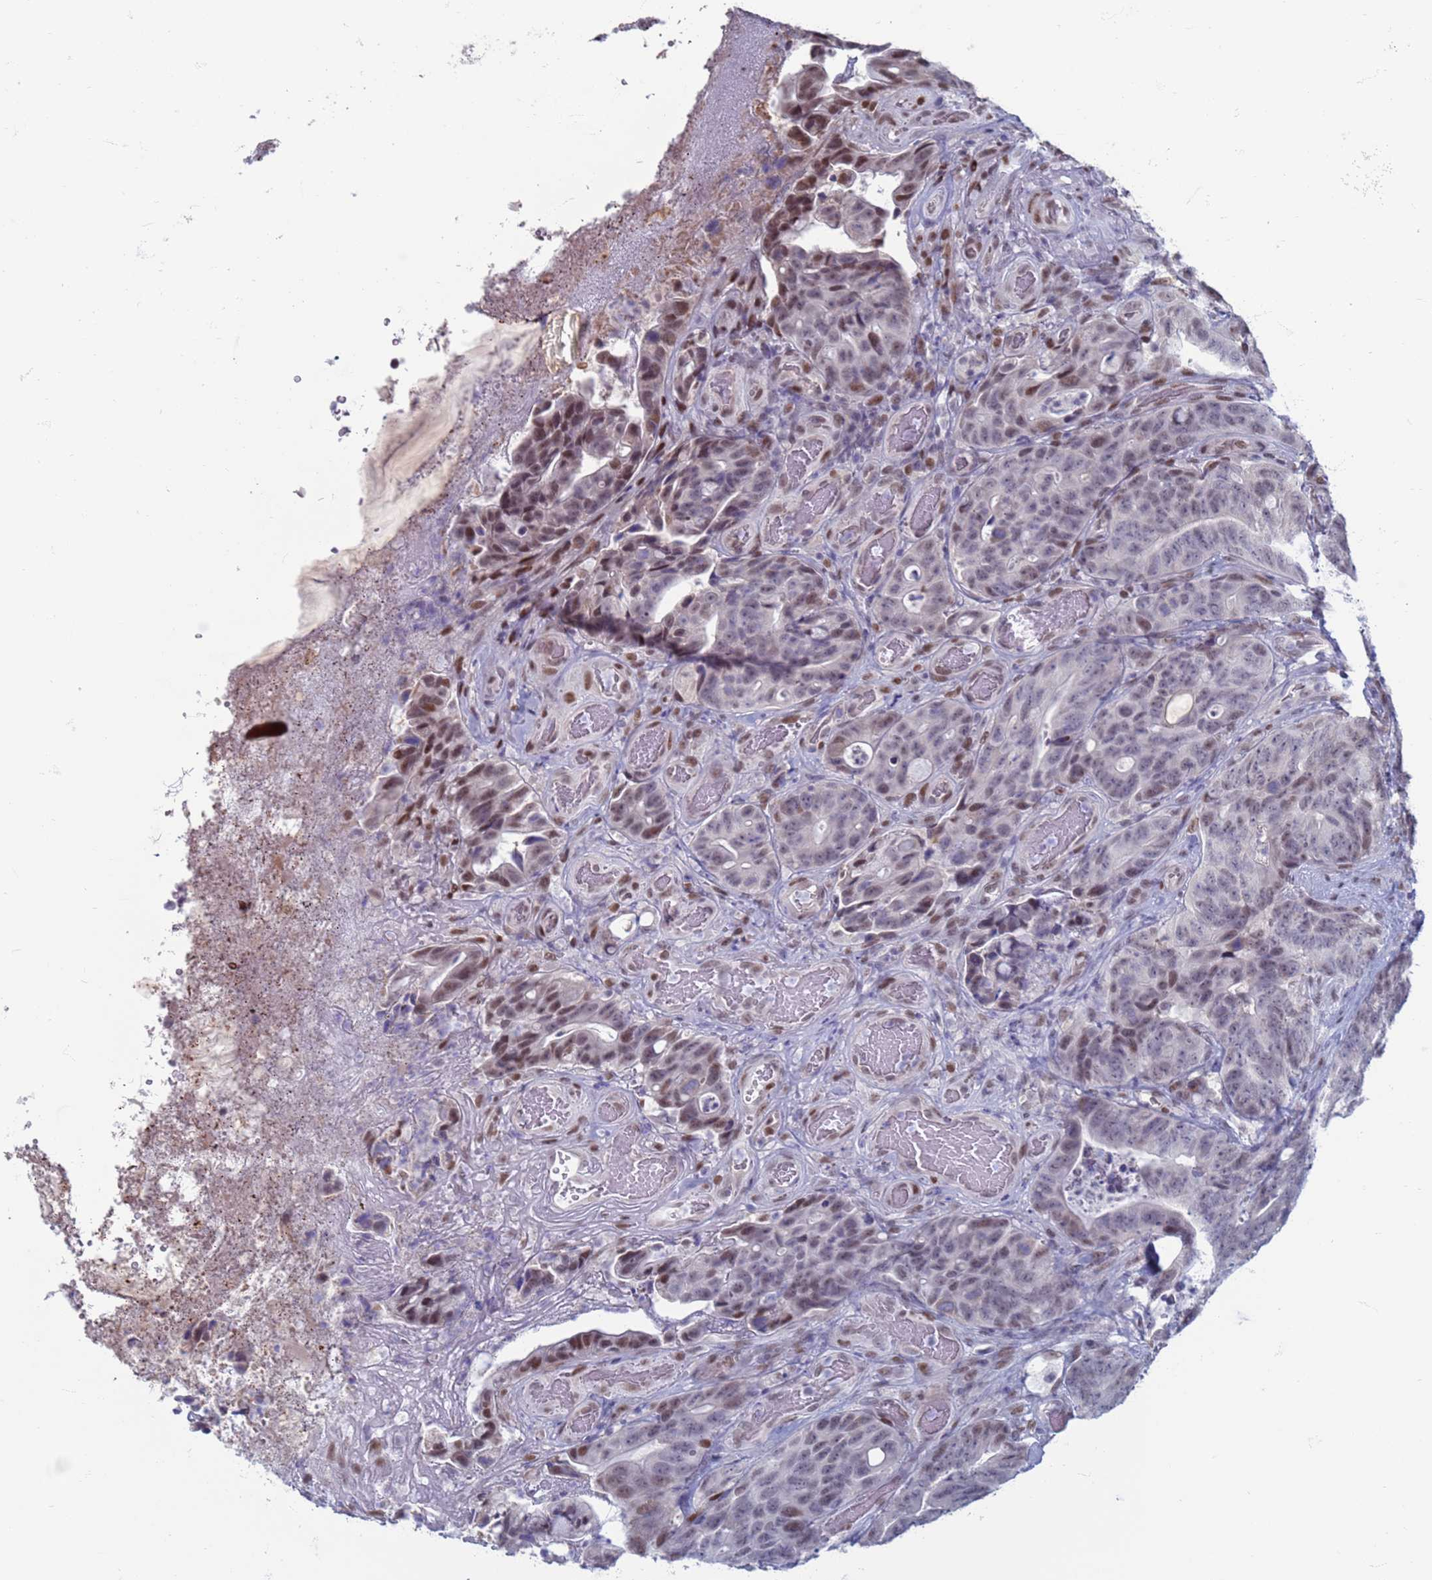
{"staining": {"intensity": "moderate", "quantity": "25%-75%", "location": "nuclear"}, "tissue": "colorectal cancer", "cell_type": "Tumor cells", "image_type": "cancer", "snomed": [{"axis": "morphology", "description": "Adenocarcinoma, NOS"}, {"axis": "topography", "description": "Colon"}], "caption": "Brown immunohistochemical staining in colorectal adenocarcinoma reveals moderate nuclear positivity in approximately 25%-75% of tumor cells. (IHC, brightfield microscopy, high magnification).", "gene": "SAE1", "patient": {"sex": "female", "age": 82}}